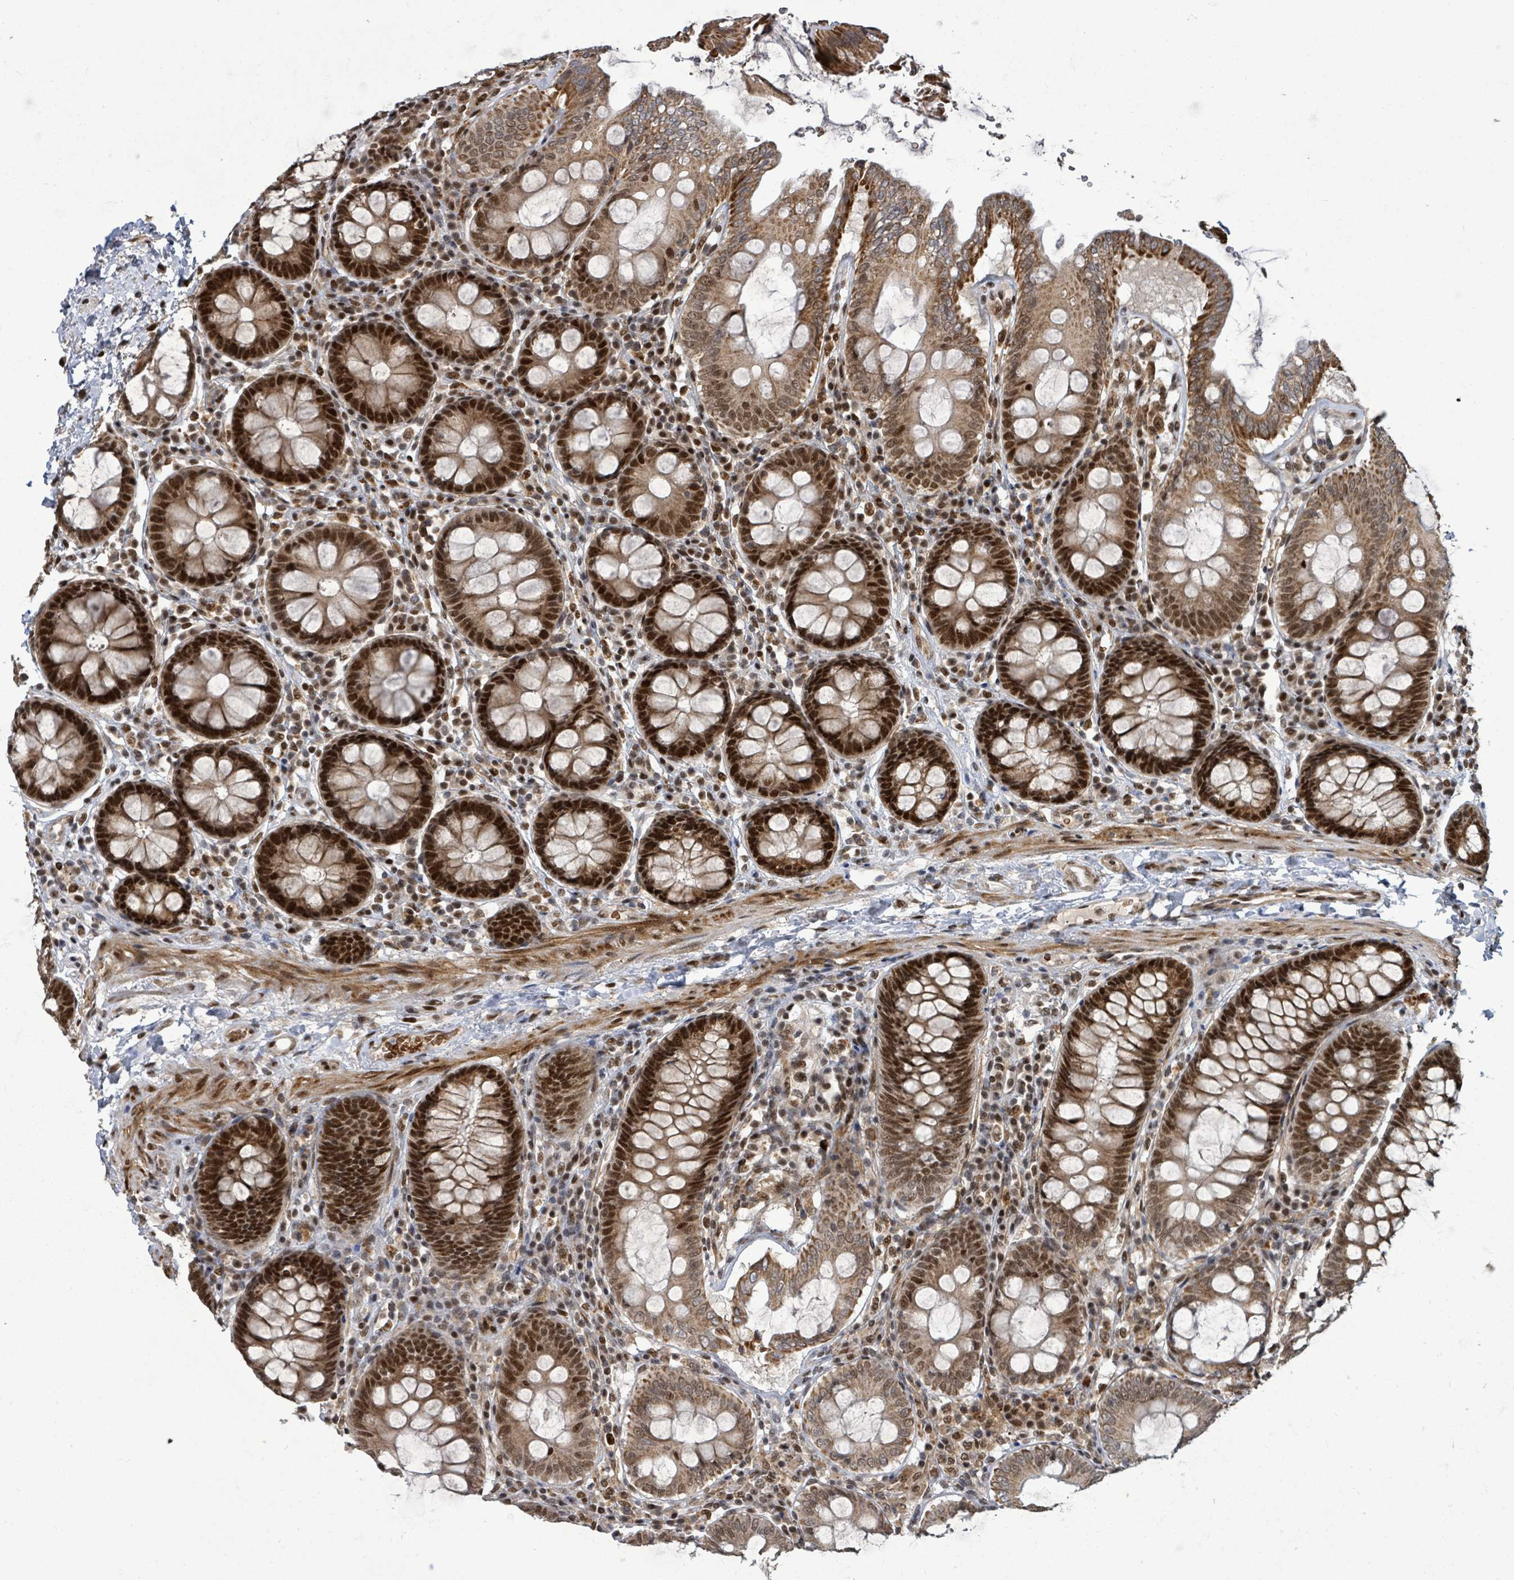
{"staining": {"intensity": "strong", "quantity": ">75%", "location": "cytoplasmic/membranous,nuclear"}, "tissue": "colon", "cell_type": "Endothelial cells", "image_type": "normal", "snomed": [{"axis": "morphology", "description": "Normal tissue, NOS"}, {"axis": "topography", "description": "Colon"}], "caption": "Strong cytoplasmic/membranous,nuclear staining for a protein is present in about >75% of endothelial cells of normal colon using immunohistochemistry.", "gene": "PATZ1", "patient": {"sex": "male", "age": 84}}